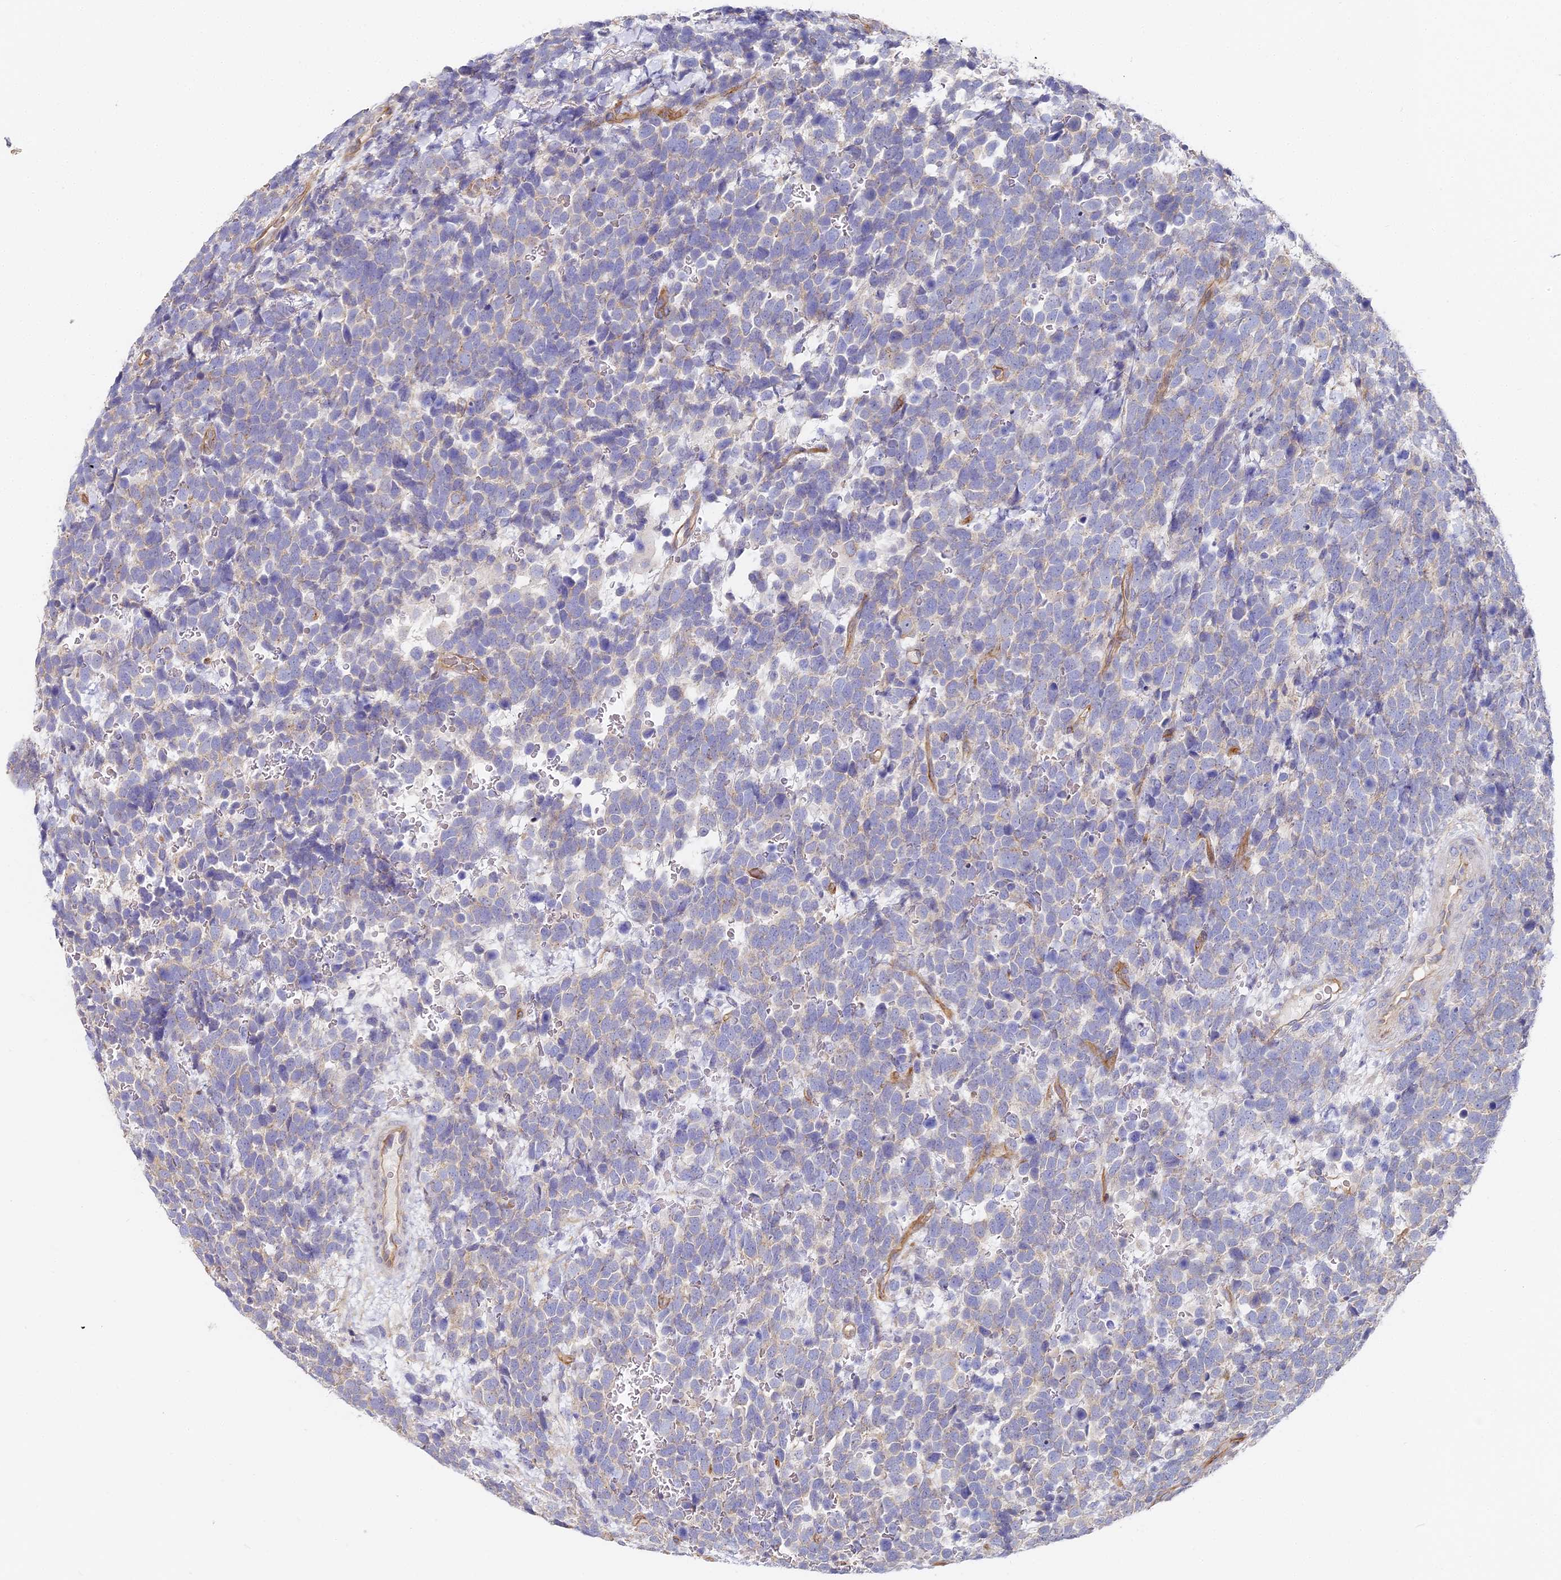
{"staining": {"intensity": "negative", "quantity": "none", "location": "none"}, "tissue": "urothelial cancer", "cell_type": "Tumor cells", "image_type": "cancer", "snomed": [{"axis": "morphology", "description": "Urothelial carcinoma, High grade"}, {"axis": "topography", "description": "Urinary bladder"}], "caption": "A high-resolution photomicrograph shows immunohistochemistry staining of urothelial cancer, which reveals no significant positivity in tumor cells. (DAB immunohistochemistry, high magnification).", "gene": "CCDC30", "patient": {"sex": "female", "age": 82}}